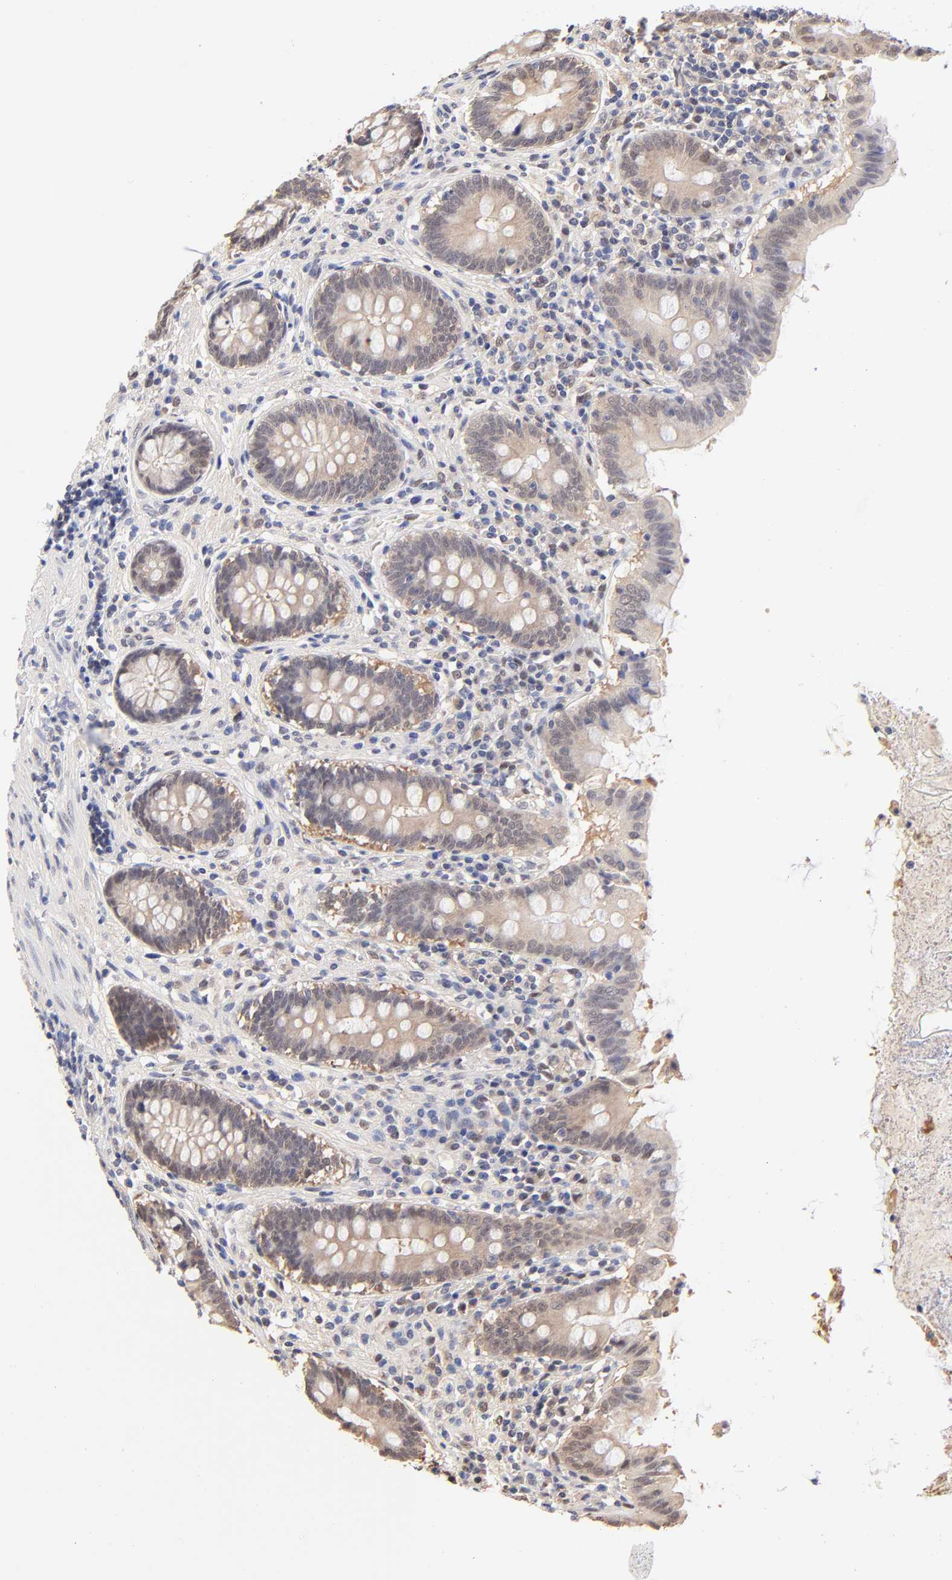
{"staining": {"intensity": "weak", "quantity": "<25%", "location": "cytoplasmic/membranous,nuclear"}, "tissue": "appendix", "cell_type": "Glandular cells", "image_type": "normal", "snomed": [{"axis": "morphology", "description": "Normal tissue, NOS"}, {"axis": "topography", "description": "Appendix"}], "caption": "This is an IHC photomicrograph of benign human appendix. There is no expression in glandular cells.", "gene": "TXNL1", "patient": {"sex": "female", "age": 50}}